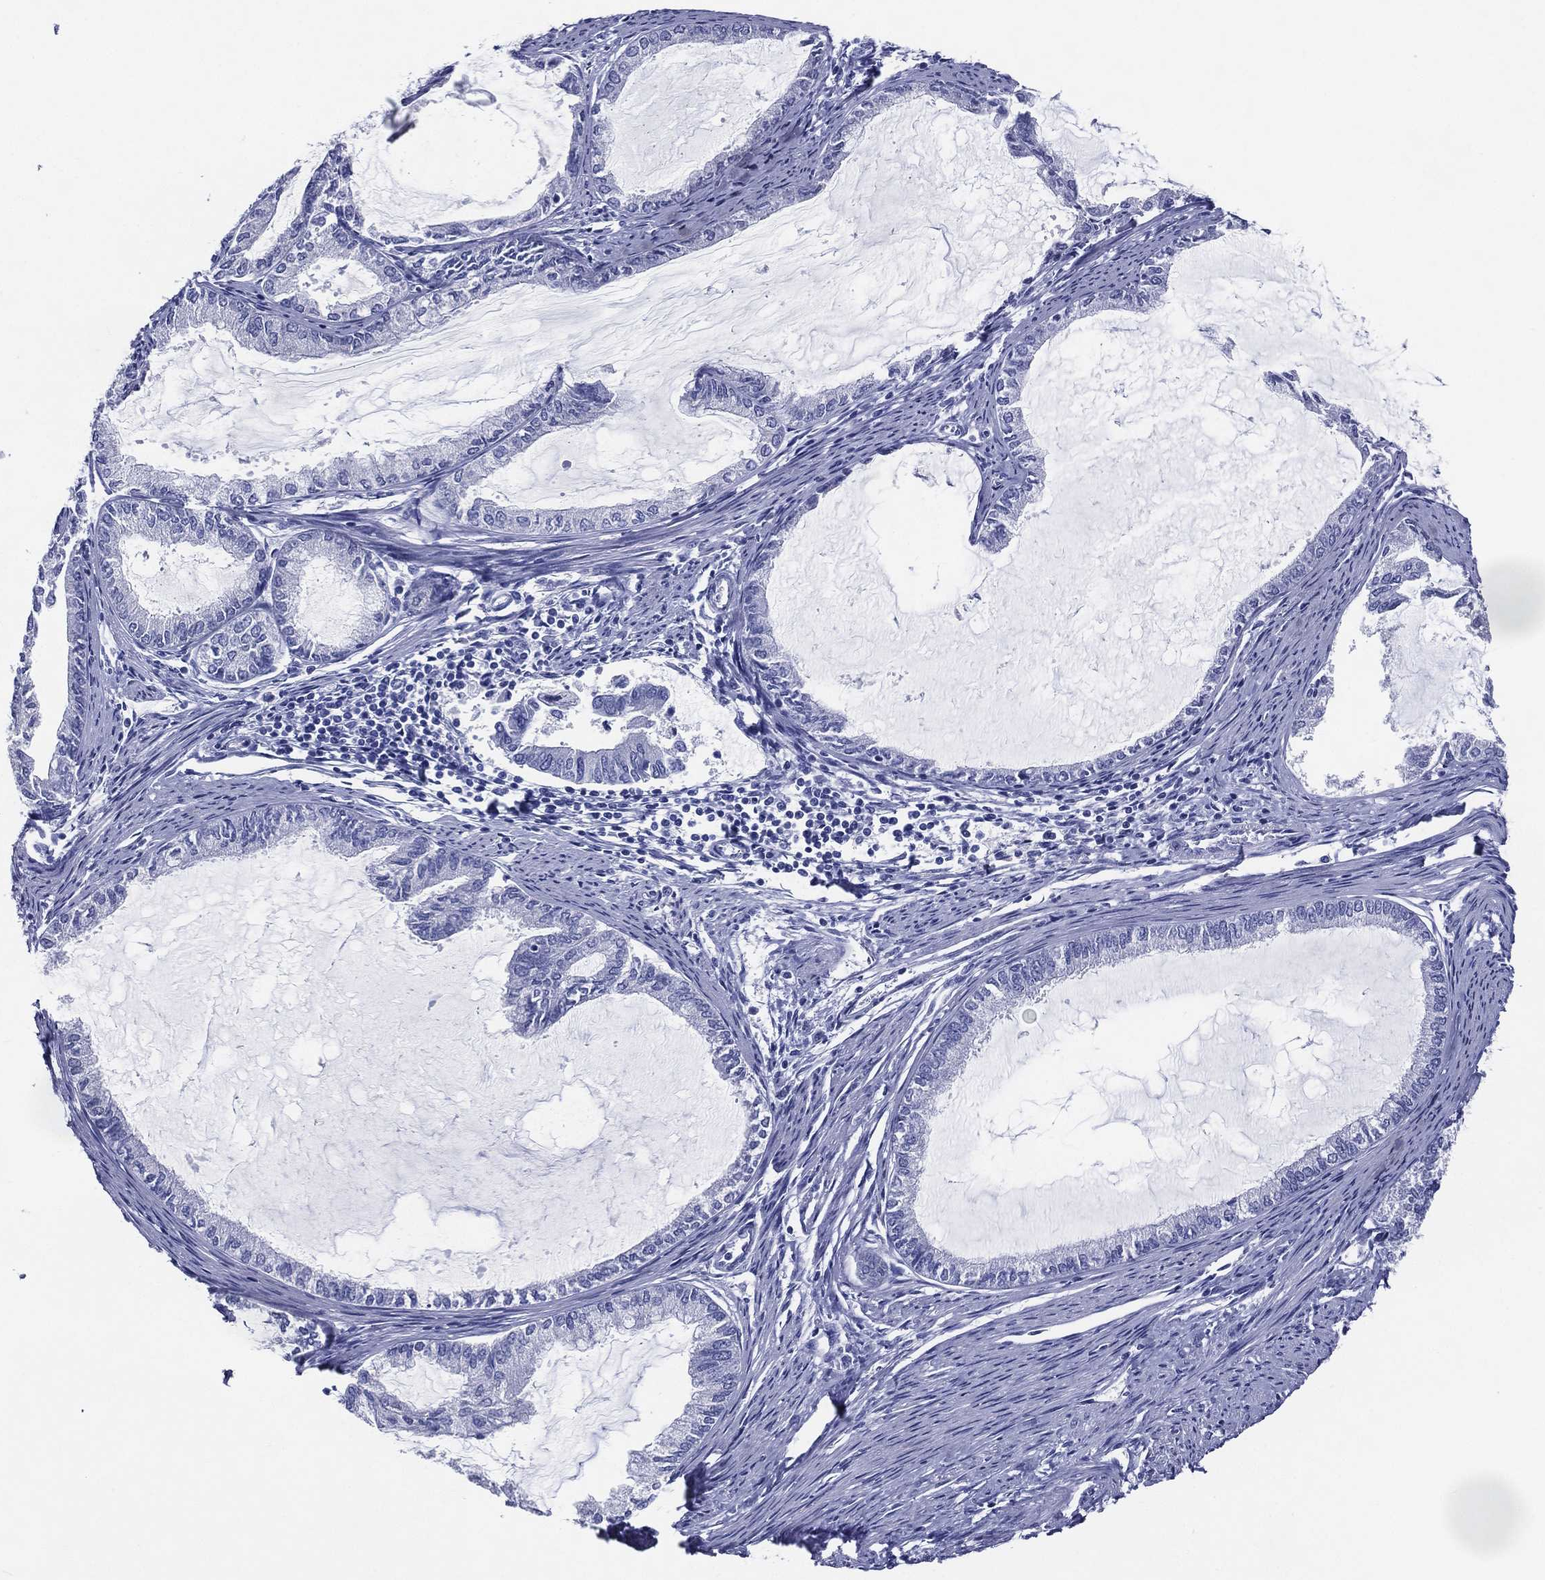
{"staining": {"intensity": "negative", "quantity": "none", "location": "none"}, "tissue": "endometrial cancer", "cell_type": "Tumor cells", "image_type": "cancer", "snomed": [{"axis": "morphology", "description": "Adenocarcinoma, NOS"}, {"axis": "topography", "description": "Endometrium"}], "caption": "This is a histopathology image of IHC staining of endometrial adenocarcinoma, which shows no positivity in tumor cells. (DAB IHC, high magnification).", "gene": "ACE2", "patient": {"sex": "female", "age": 86}}